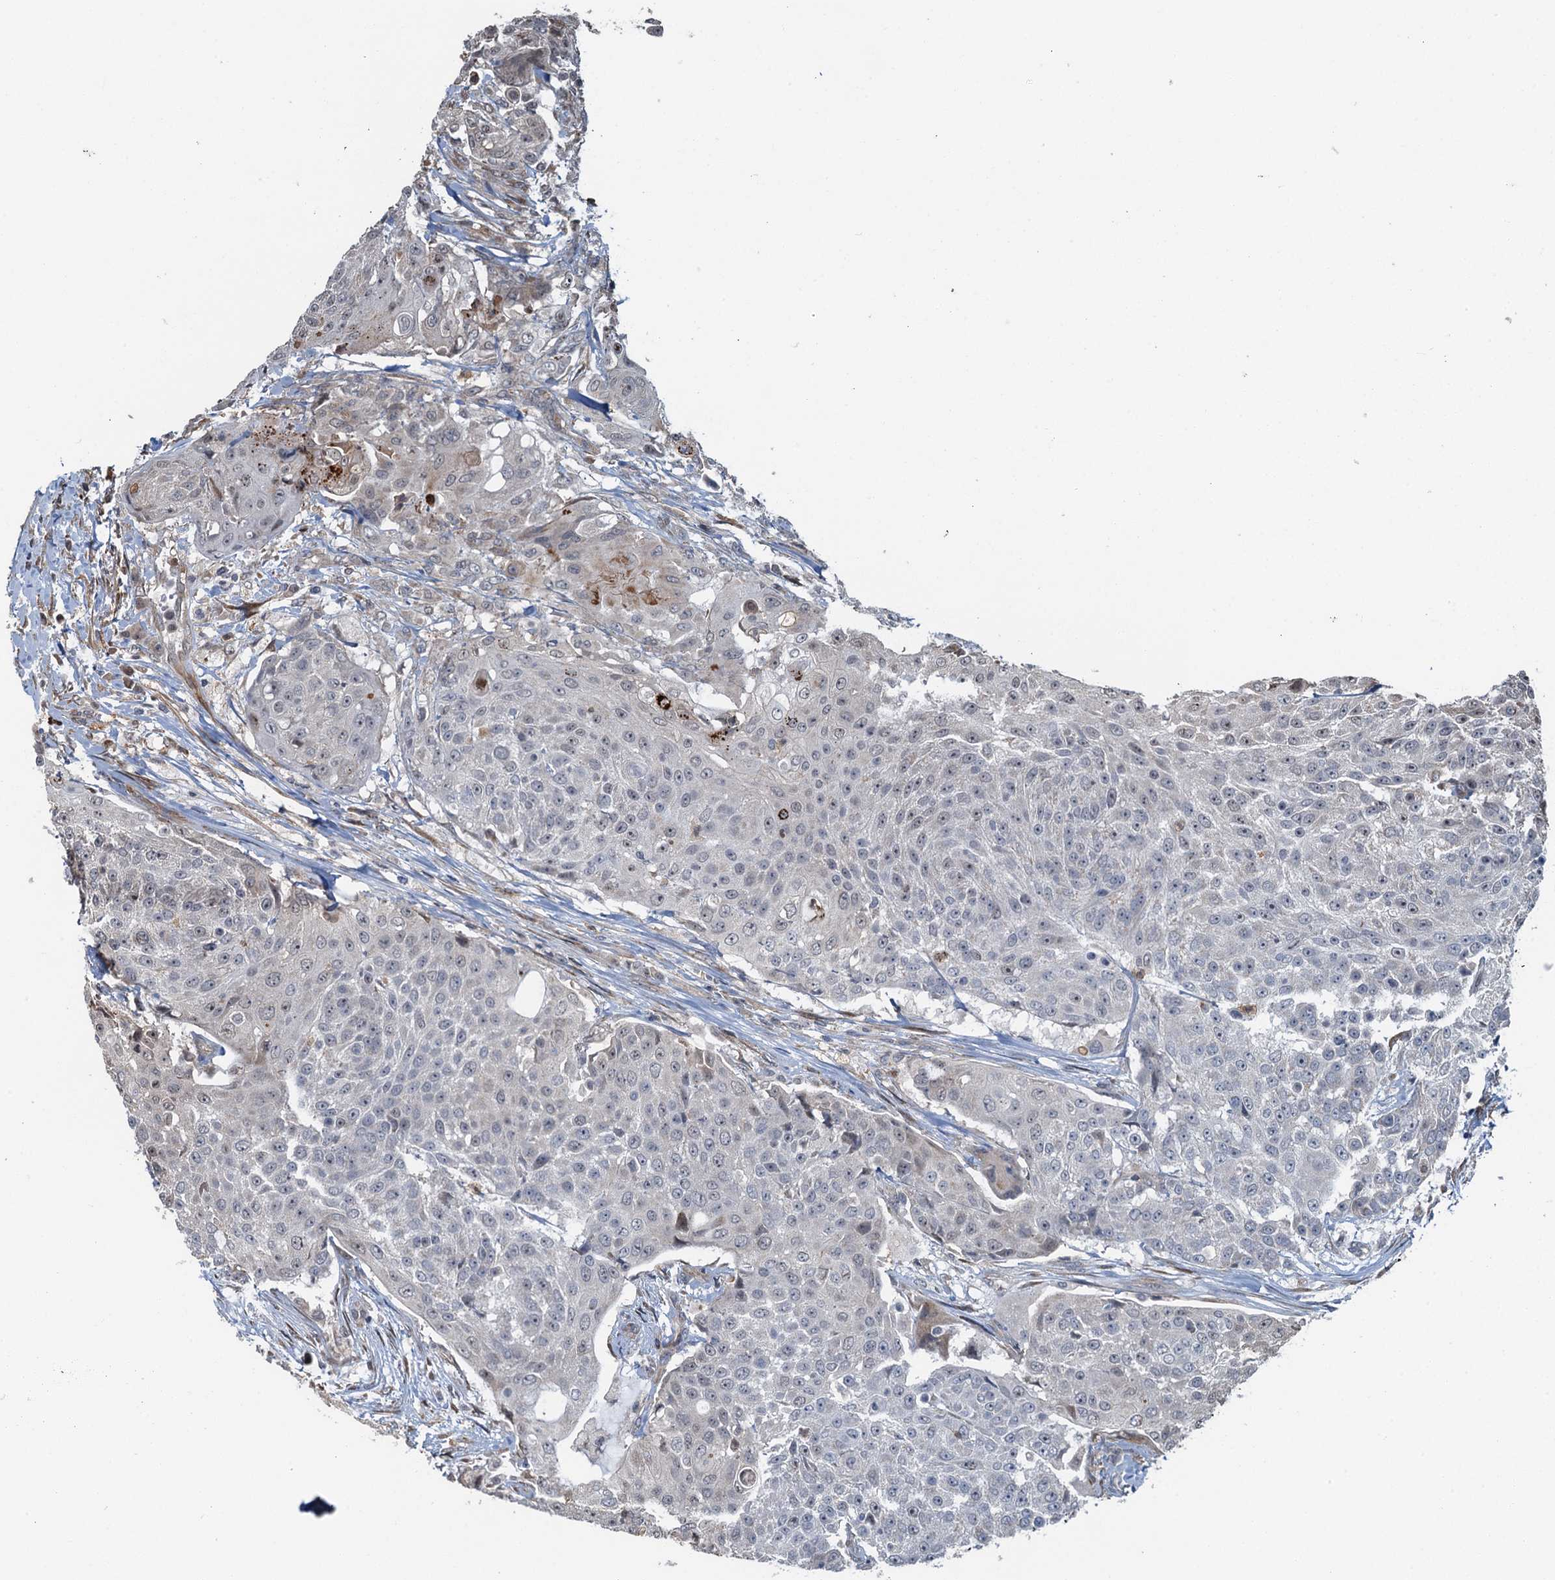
{"staining": {"intensity": "negative", "quantity": "none", "location": "none"}, "tissue": "urothelial cancer", "cell_type": "Tumor cells", "image_type": "cancer", "snomed": [{"axis": "morphology", "description": "Urothelial carcinoma, High grade"}, {"axis": "topography", "description": "Urinary bladder"}], "caption": "Urothelial cancer was stained to show a protein in brown. There is no significant staining in tumor cells.", "gene": "WHAMM", "patient": {"sex": "female", "age": 63}}